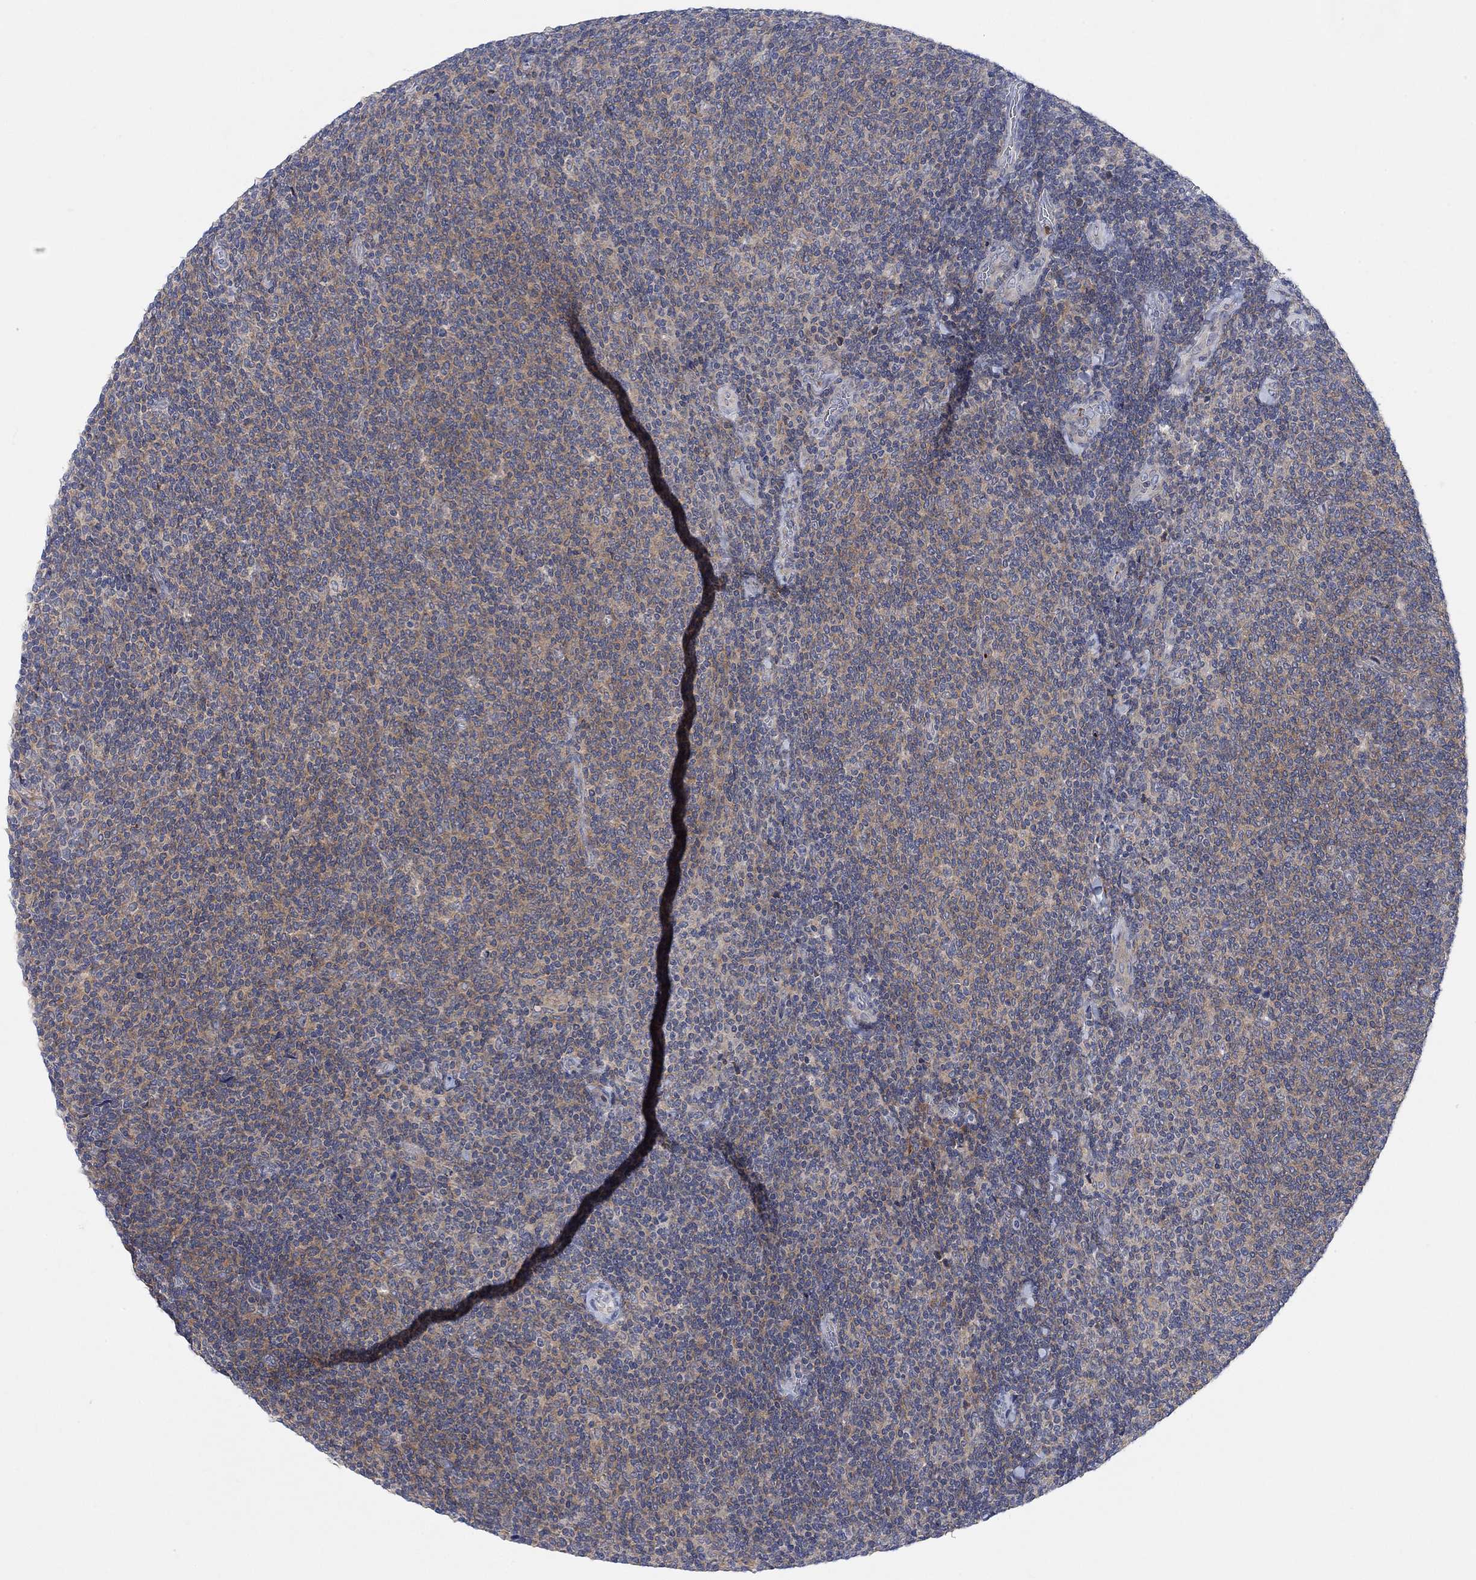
{"staining": {"intensity": "weak", "quantity": "25%-75%", "location": "cytoplasmic/membranous"}, "tissue": "lymphoma", "cell_type": "Tumor cells", "image_type": "cancer", "snomed": [{"axis": "morphology", "description": "Malignant lymphoma, non-Hodgkin's type, Low grade"}, {"axis": "topography", "description": "Lymph node"}], "caption": "Human lymphoma stained with a protein marker exhibits weak staining in tumor cells.", "gene": "PMFBP1", "patient": {"sex": "male", "age": 52}}